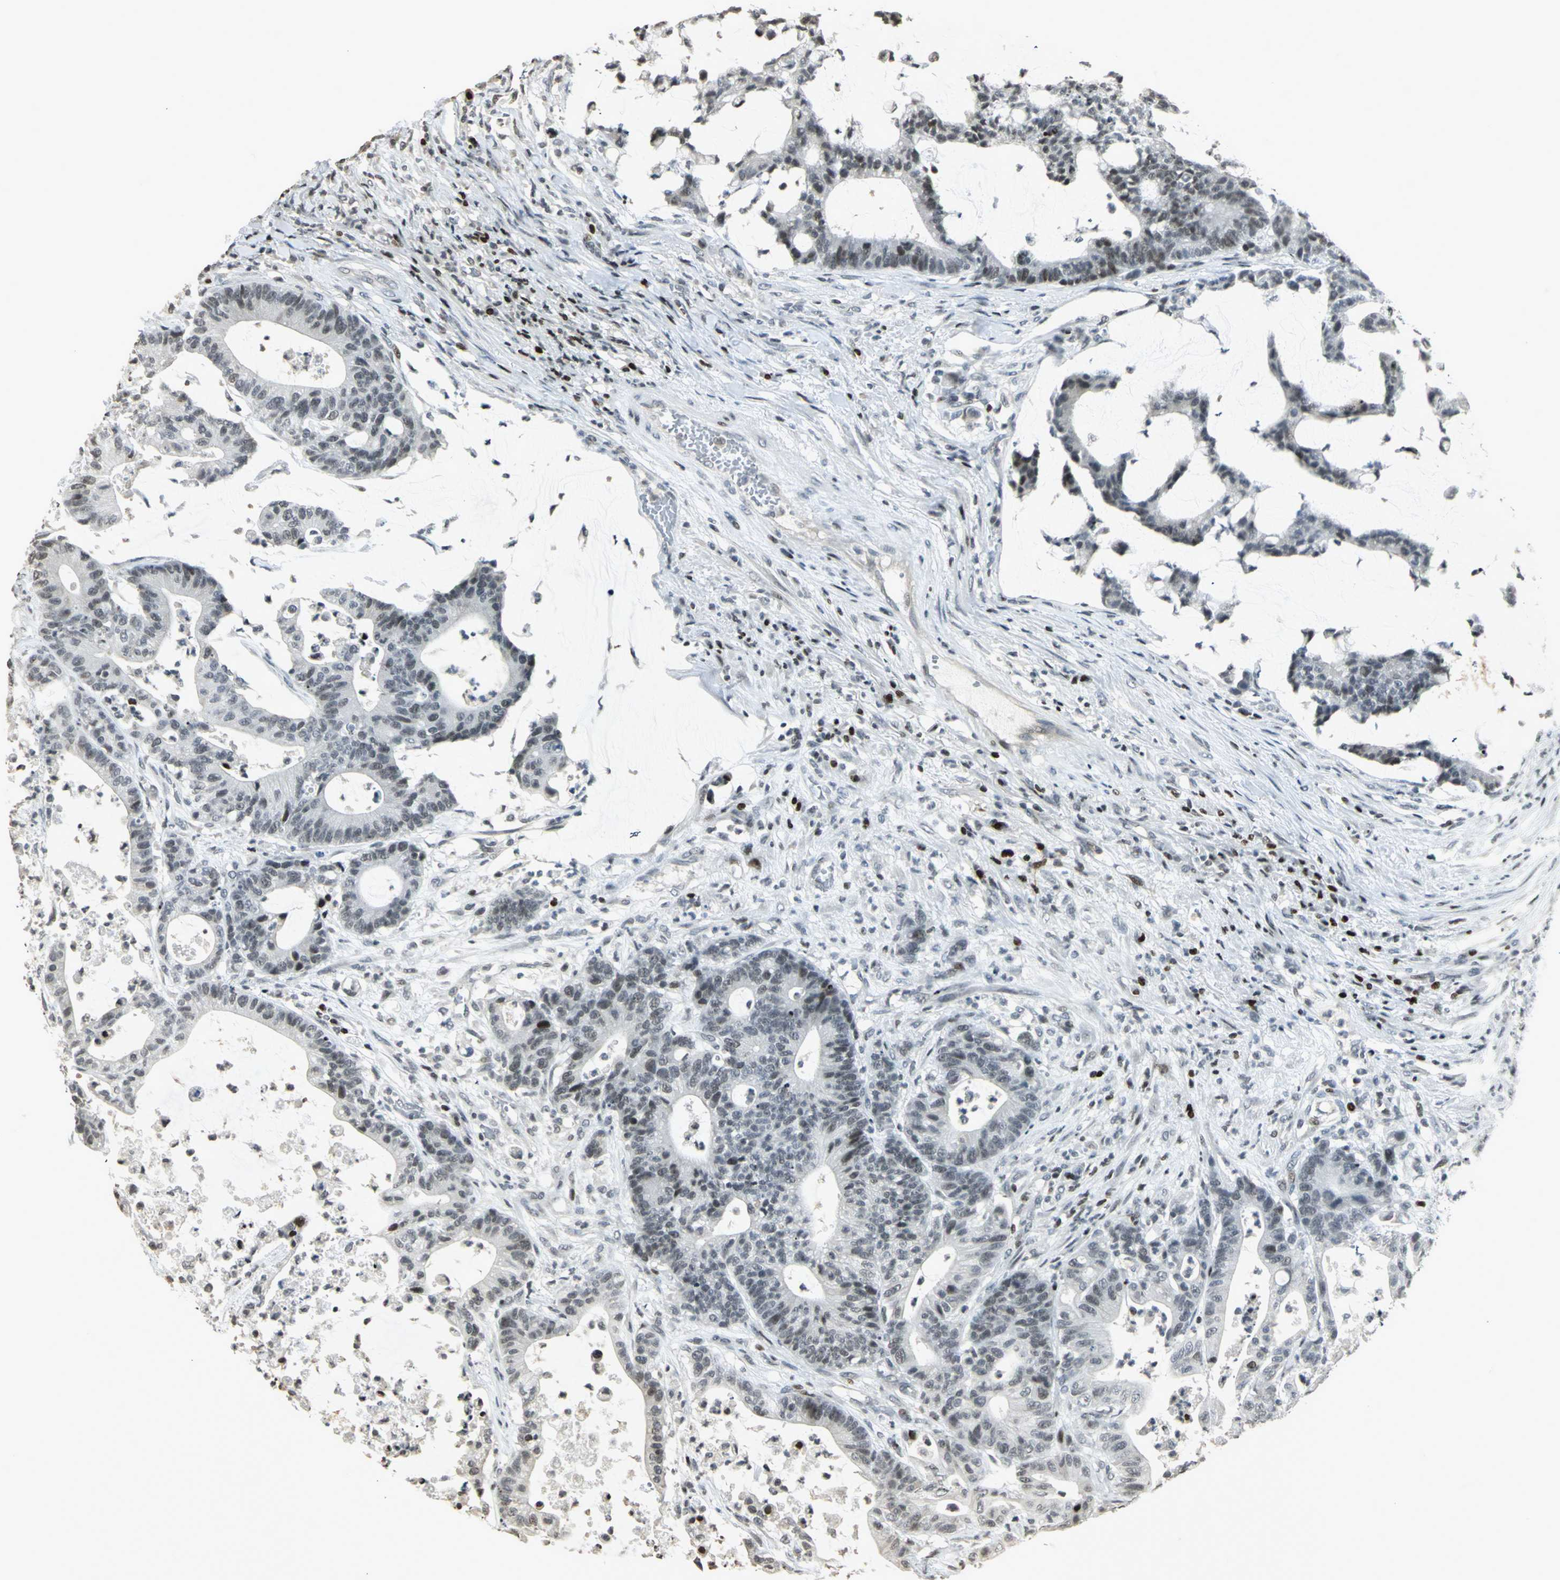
{"staining": {"intensity": "weak", "quantity": "<25%", "location": "nuclear"}, "tissue": "colorectal cancer", "cell_type": "Tumor cells", "image_type": "cancer", "snomed": [{"axis": "morphology", "description": "Adenocarcinoma, NOS"}, {"axis": "topography", "description": "Colon"}], "caption": "This micrograph is of colorectal cancer stained with immunohistochemistry (IHC) to label a protein in brown with the nuclei are counter-stained blue. There is no expression in tumor cells.", "gene": "KDM1A", "patient": {"sex": "female", "age": 84}}